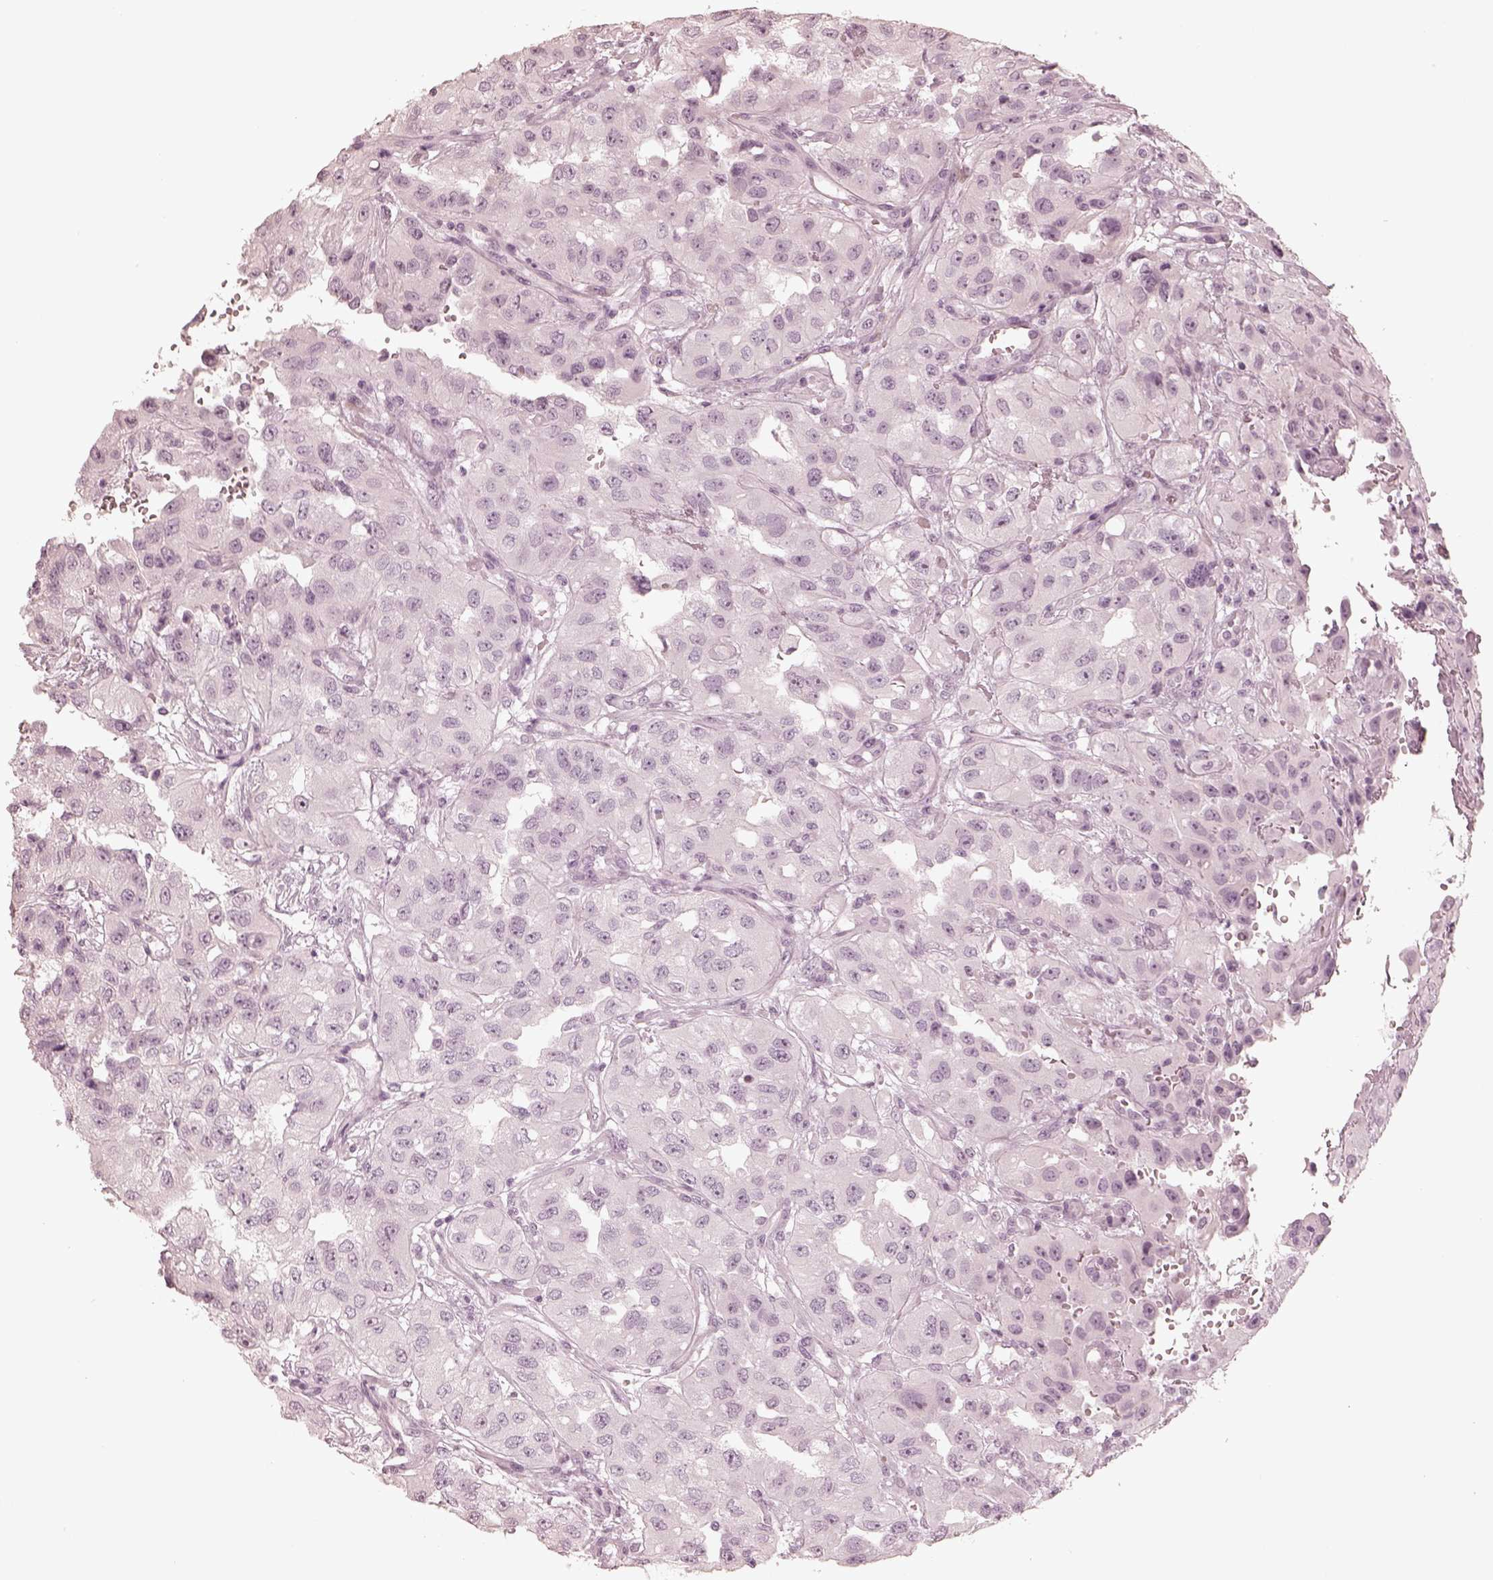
{"staining": {"intensity": "negative", "quantity": "none", "location": "none"}, "tissue": "renal cancer", "cell_type": "Tumor cells", "image_type": "cancer", "snomed": [{"axis": "morphology", "description": "Adenocarcinoma, NOS"}, {"axis": "topography", "description": "Kidney"}], "caption": "Adenocarcinoma (renal) was stained to show a protein in brown. There is no significant positivity in tumor cells.", "gene": "CALR3", "patient": {"sex": "male", "age": 64}}